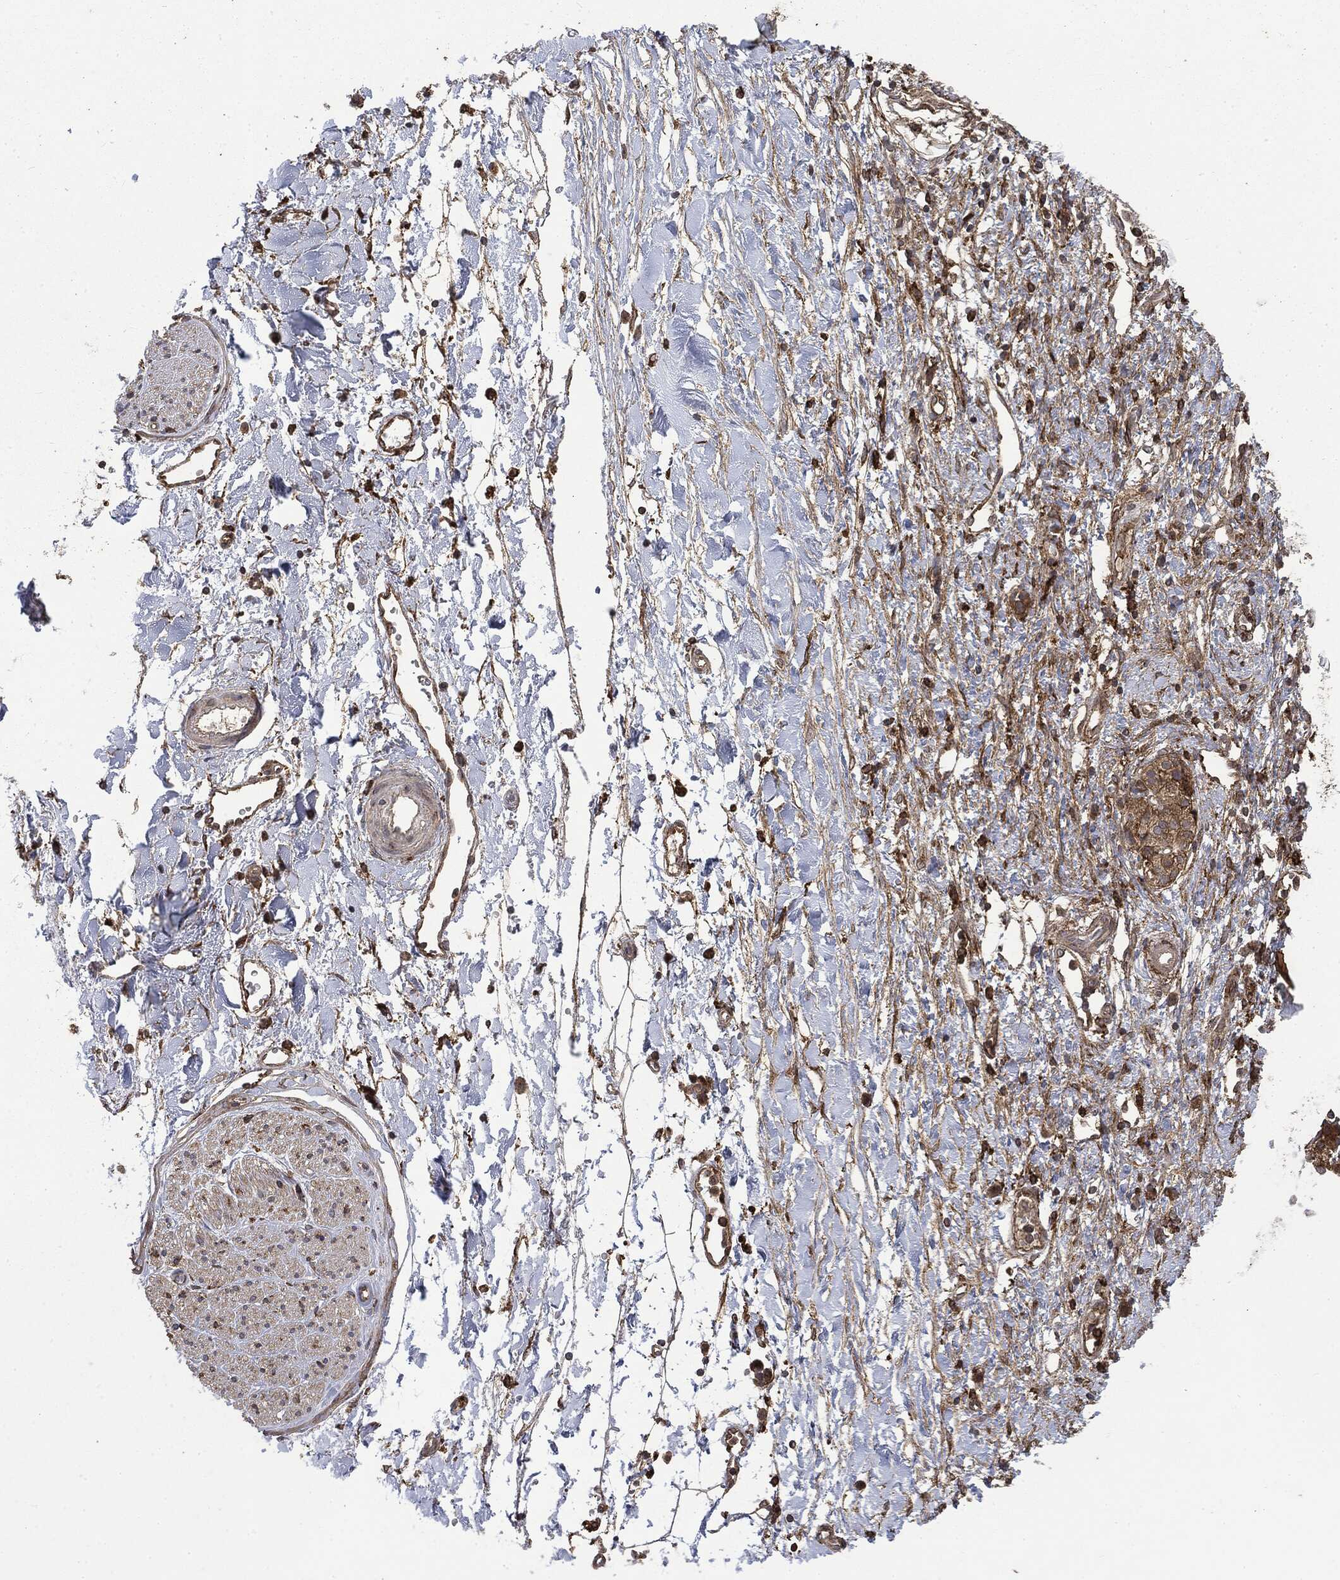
{"staining": {"intensity": "moderate", "quantity": "25%-75%", "location": "cytoplasmic/membranous"}, "tissue": "soft tissue", "cell_type": "Fibroblasts", "image_type": "normal", "snomed": [{"axis": "morphology", "description": "Normal tissue, NOS"}, {"axis": "morphology", "description": "Adenocarcinoma, NOS"}, {"axis": "topography", "description": "Pancreas"}, {"axis": "topography", "description": "Peripheral nerve tissue"}], "caption": "DAB immunohistochemical staining of benign human soft tissue reveals moderate cytoplasmic/membranous protein positivity in about 25%-75% of fibroblasts.", "gene": "SNX5", "patient": {"sex": "male", "age": 61}}